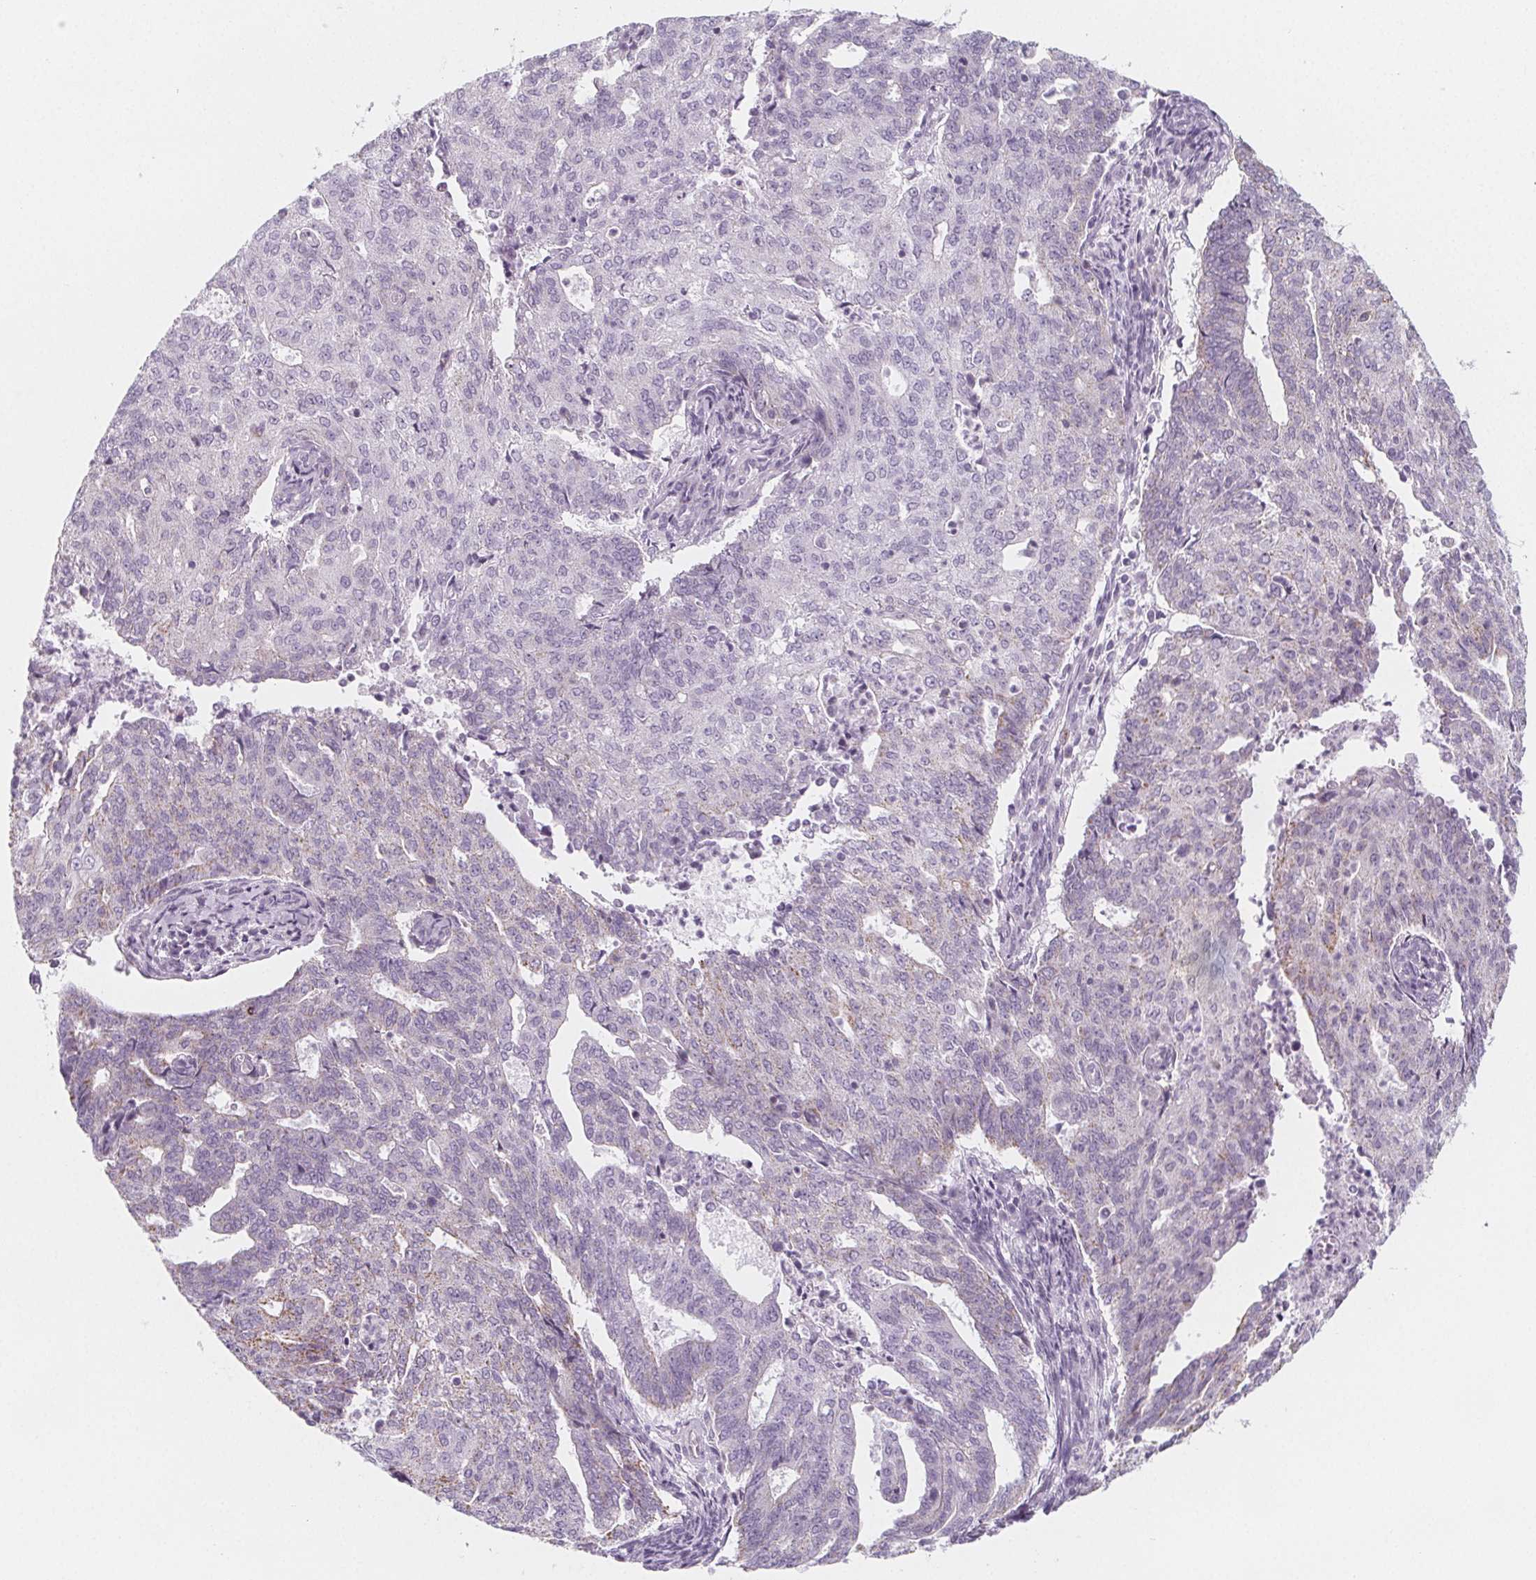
{"staining": {"intensity": "weak", "quantity": "<25%", "location": "cytoplasmic/membranous"}, "tissue": "endometrial cancer", "cell_type": "Tumor cells", "image_type": "cancer", "snomed": [{"axis": "morphology", "description": "Adenocarcinoma, NOS"}, {"axis": "topography", "description": "Endometrium"}], "caption": "The photomicrograph displays no staining of tumor cells in endometrial cancer (adenocarcinoma).", "gene": "IL17C", "patient": {"sex": "female", "age": 82}}